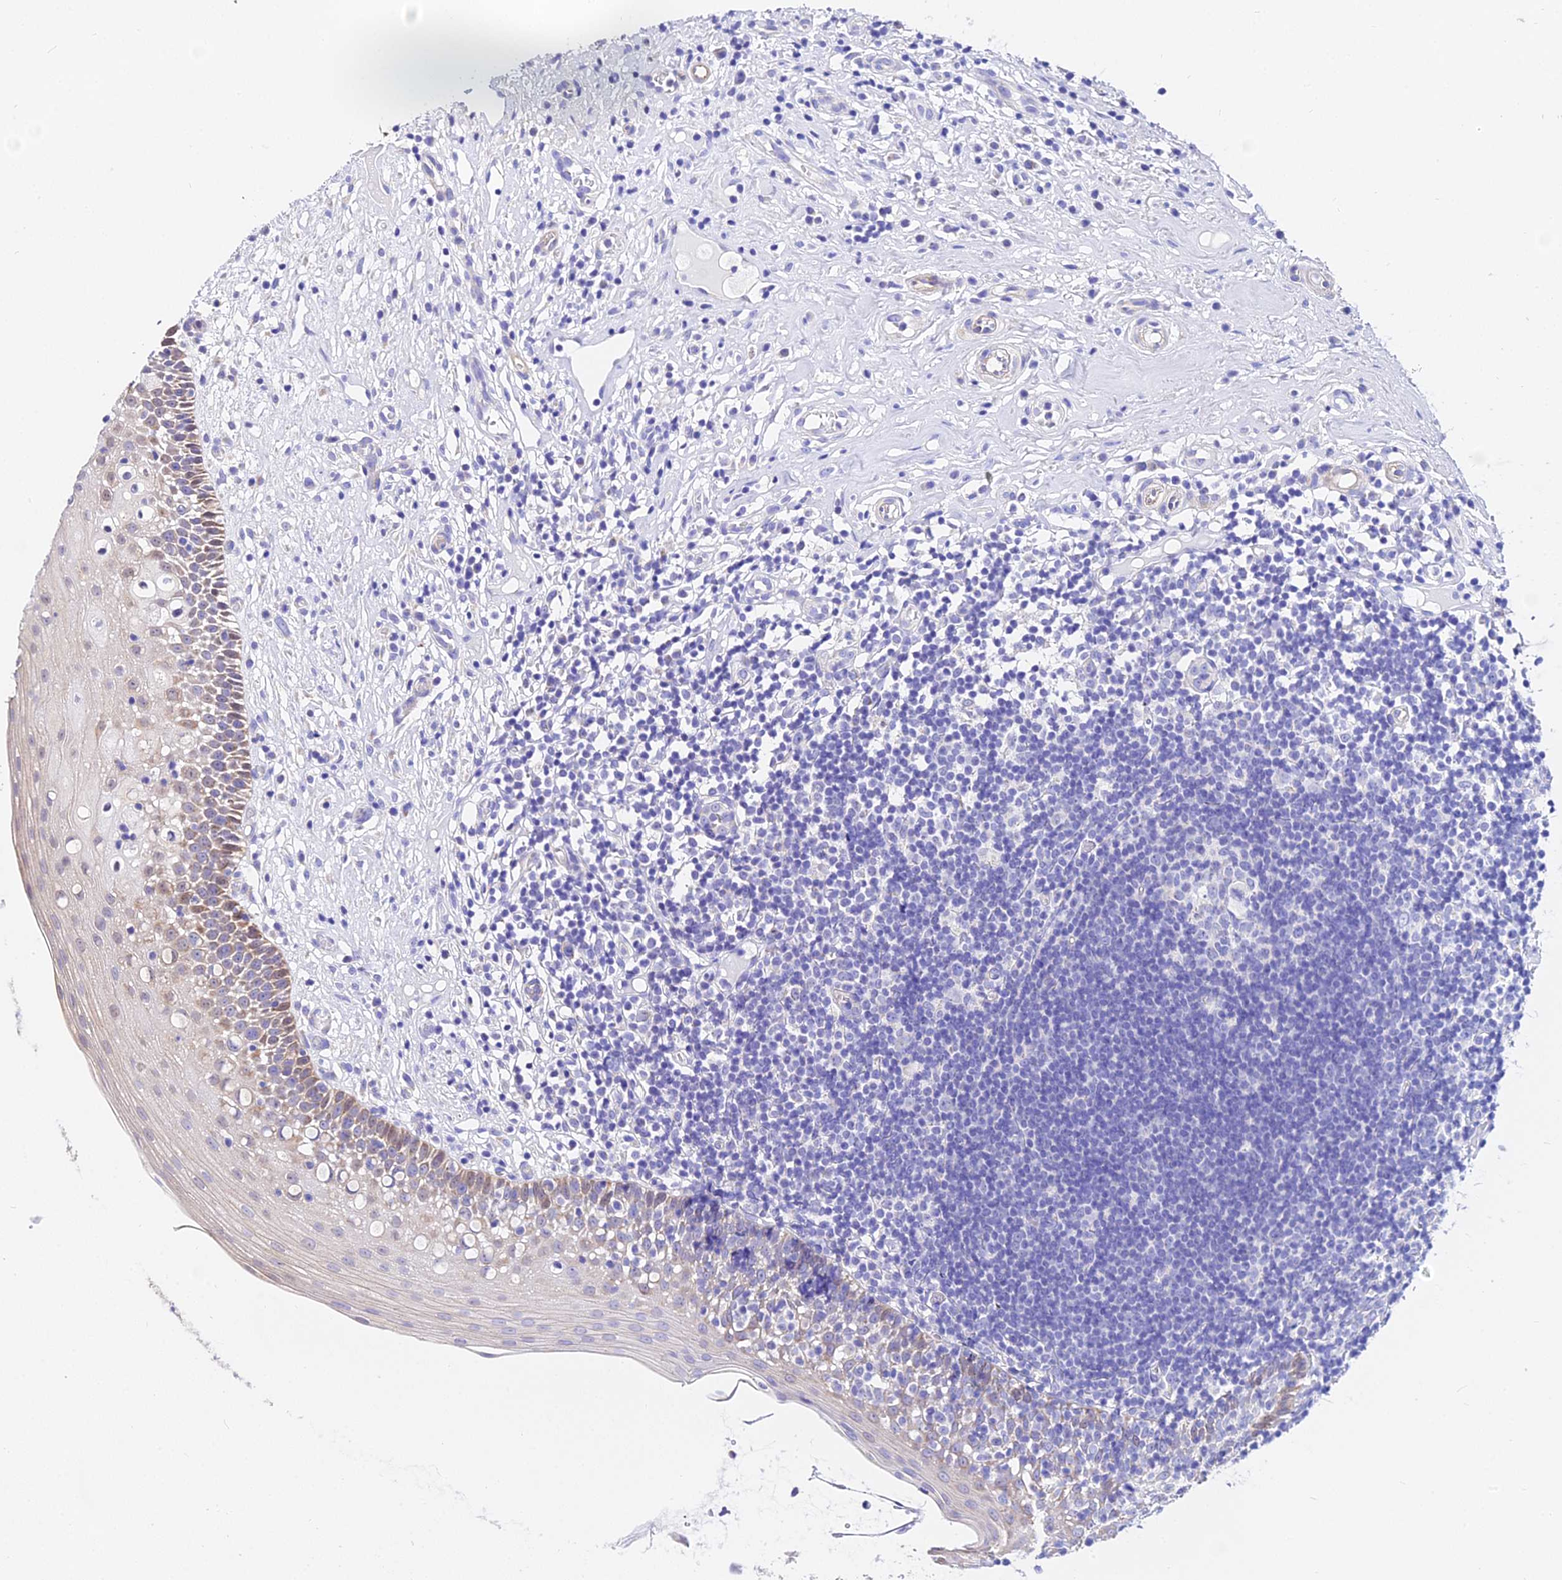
{"staining": {"intensity": "moderate", "quantity": "<25%", "location": "cytoplasmic/membranous"}, "tissue": "oral mucosa", "cell_type": "Squamous epithelial cells", "image_type": "normal", "snomed": [{"axis": "morphology", "description": "Normal tissue, NOS"}, {"axis": "topography", "description": "Oral tissue"}], "caption": "The micrograph displays staining of benign oral mucosa, revealing moderate cytoplasmic/membranous protein positivity (brown color) within squamous epithelial cells. Using DAB (brown) and hematoxylin (blue) stains, captured at high magnification using brightfield microscopy.", "gene": "ZNF573", "patient": {"sex": "female", "age": 69}}